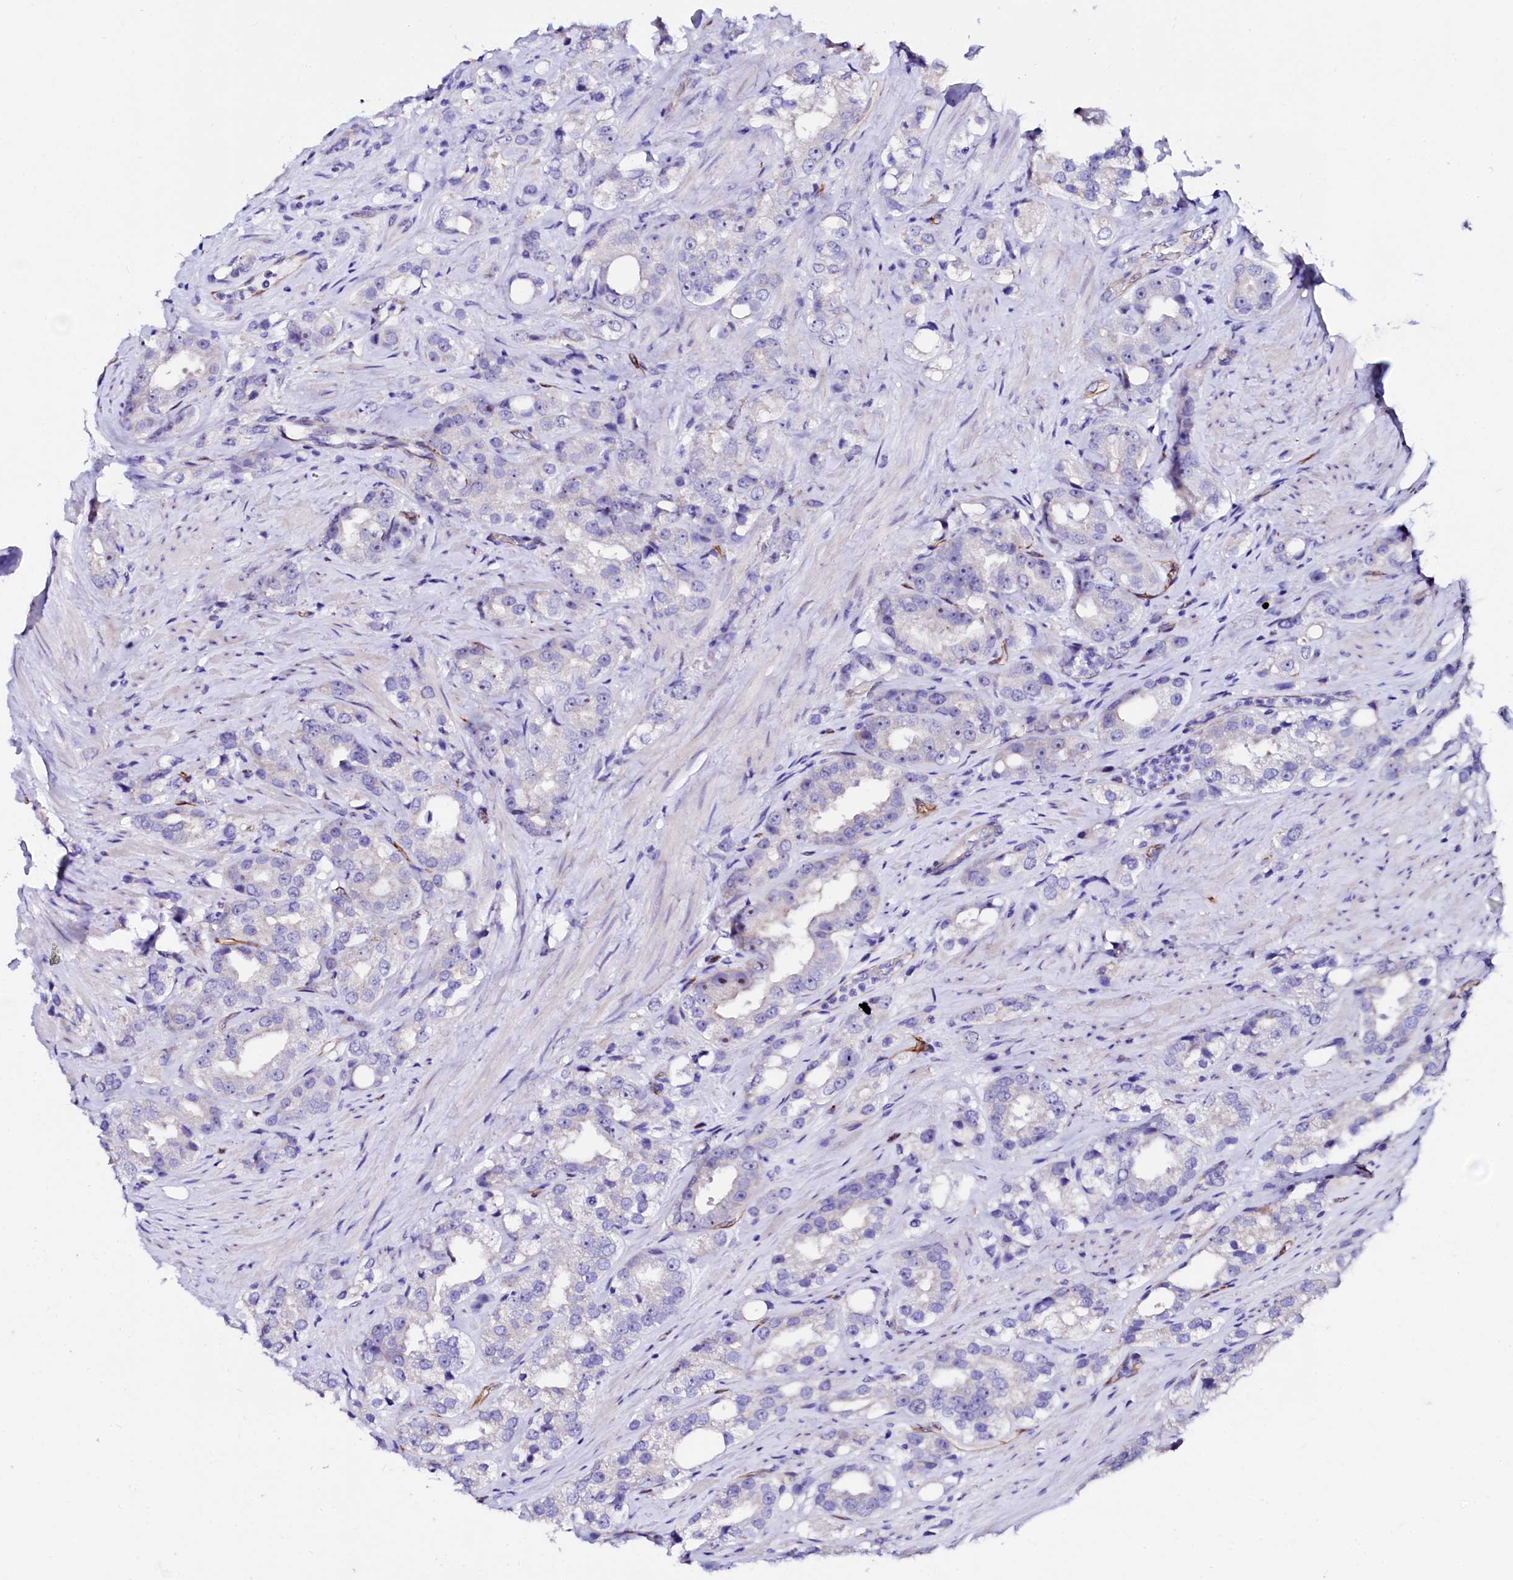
{"staining": {"intensity": "moderate", "quantity": "<25%", "location": "nuclear"}, "tissue": "prostate cancer", "cell_type": "Tumor cells", "image_type": "cancer", "snomed": [{"axis": "morphology", "description": "Adenocarcinoma, NOS"}, {"axis": "topography", "description": "Prostate"}], "caption": "A photomicrograph of human adenocarcinoma (prostate) stained for a protein displays moderate nuclear brown staining in tumor cells. The protein is shown in brown color, while the nuclei are stained blue.", "gene": "SFR1", "patient": {"sex": "male", "age": 79}}